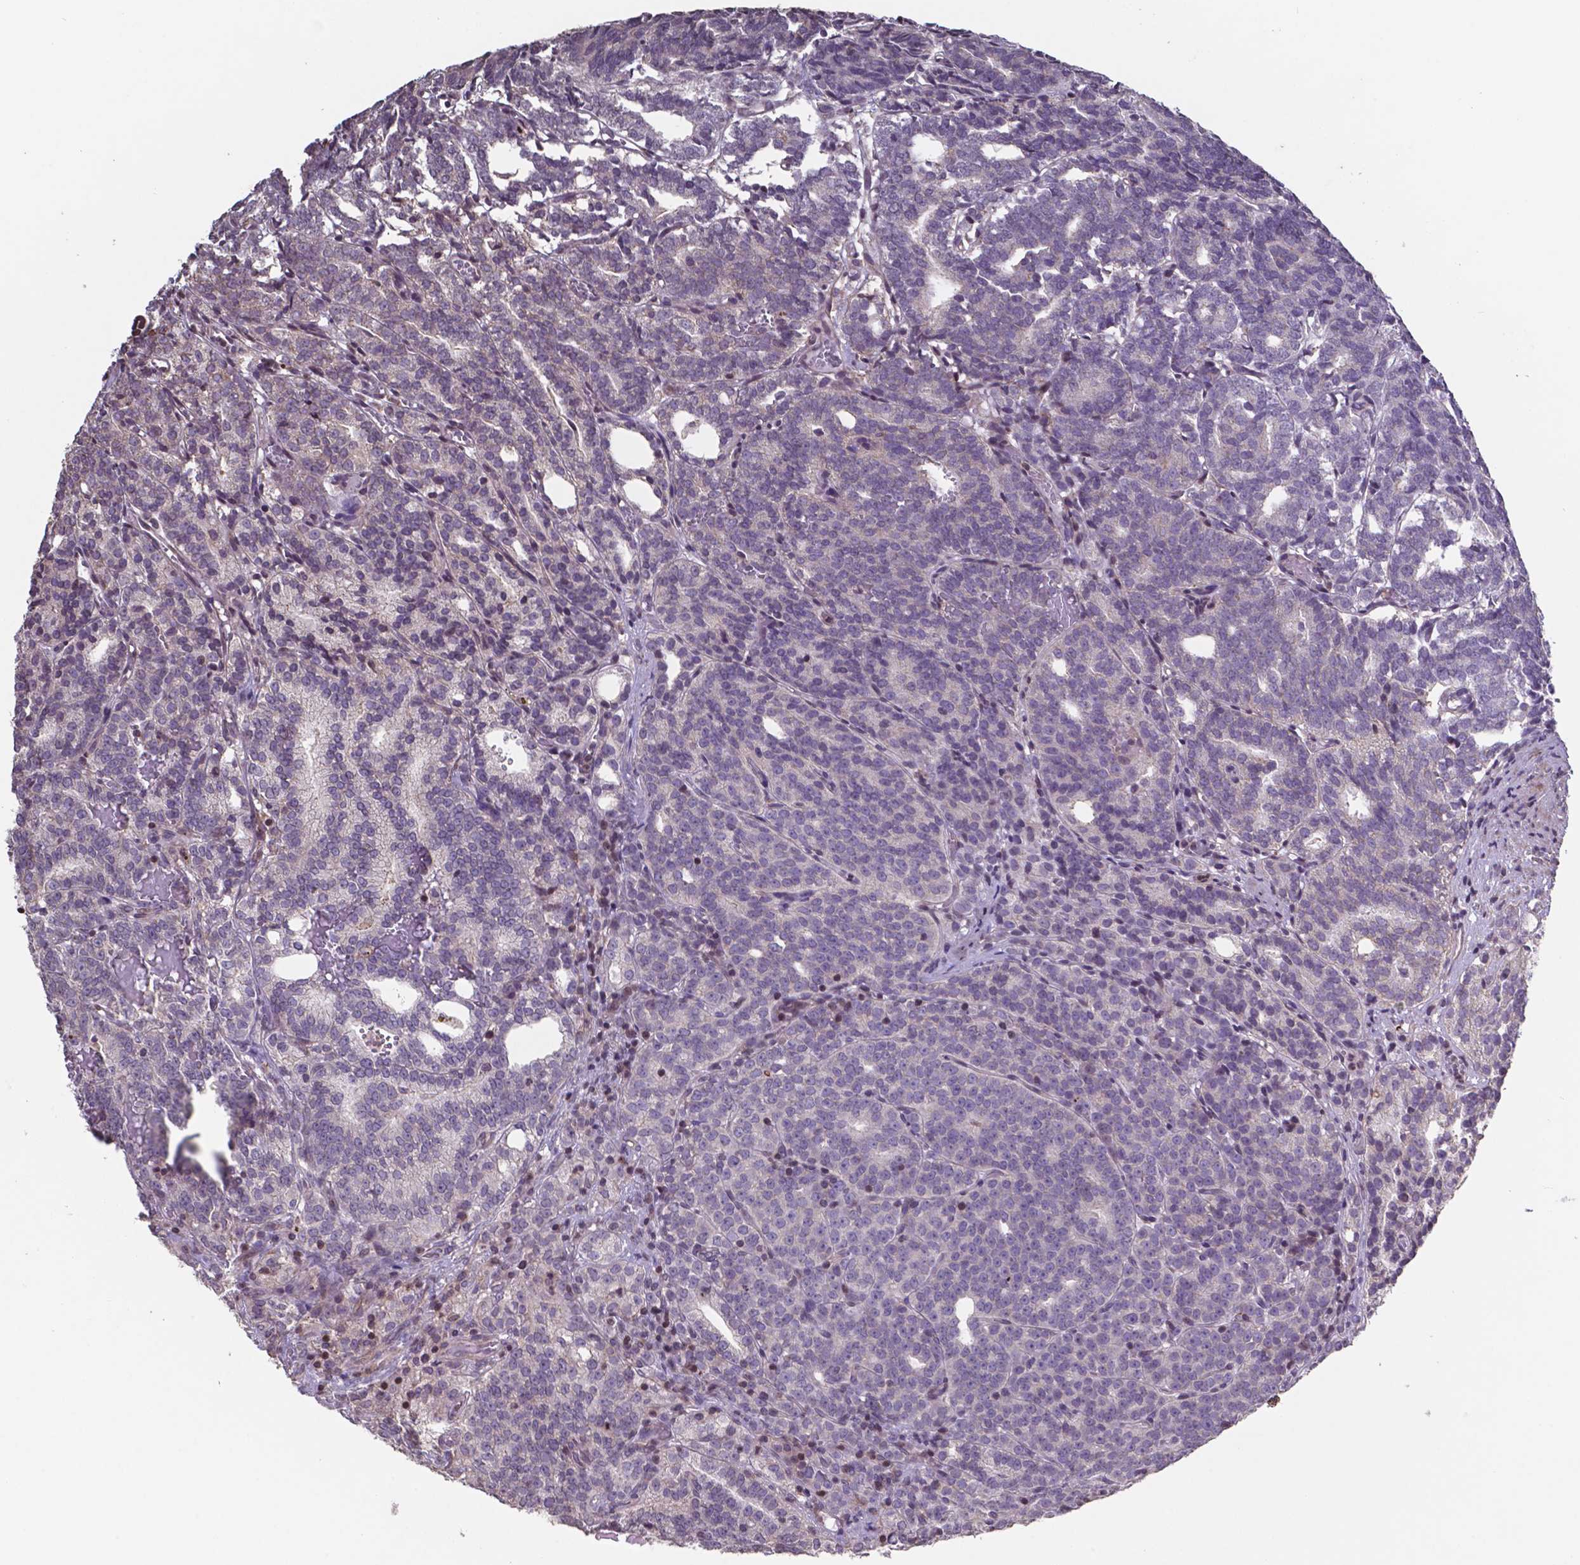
{"staining": {"intensity": "negative", "quantity": "none", "location": "none"}, "tissue": "prostate cancer", "cell_type": "Tumor cells", "image_type": "cancer", "snomed": [{"axis": "morphology", "description": "Adenocarcinoma, High grade"}, {"axis": "topography", "description": "Prostate"}], "caption": "Tumor cells are negative for protein expression in human high-grade adenocarcinoma (prostate).", "gene": "MLC1", "patient": {"sex": "male", "age": 53}}